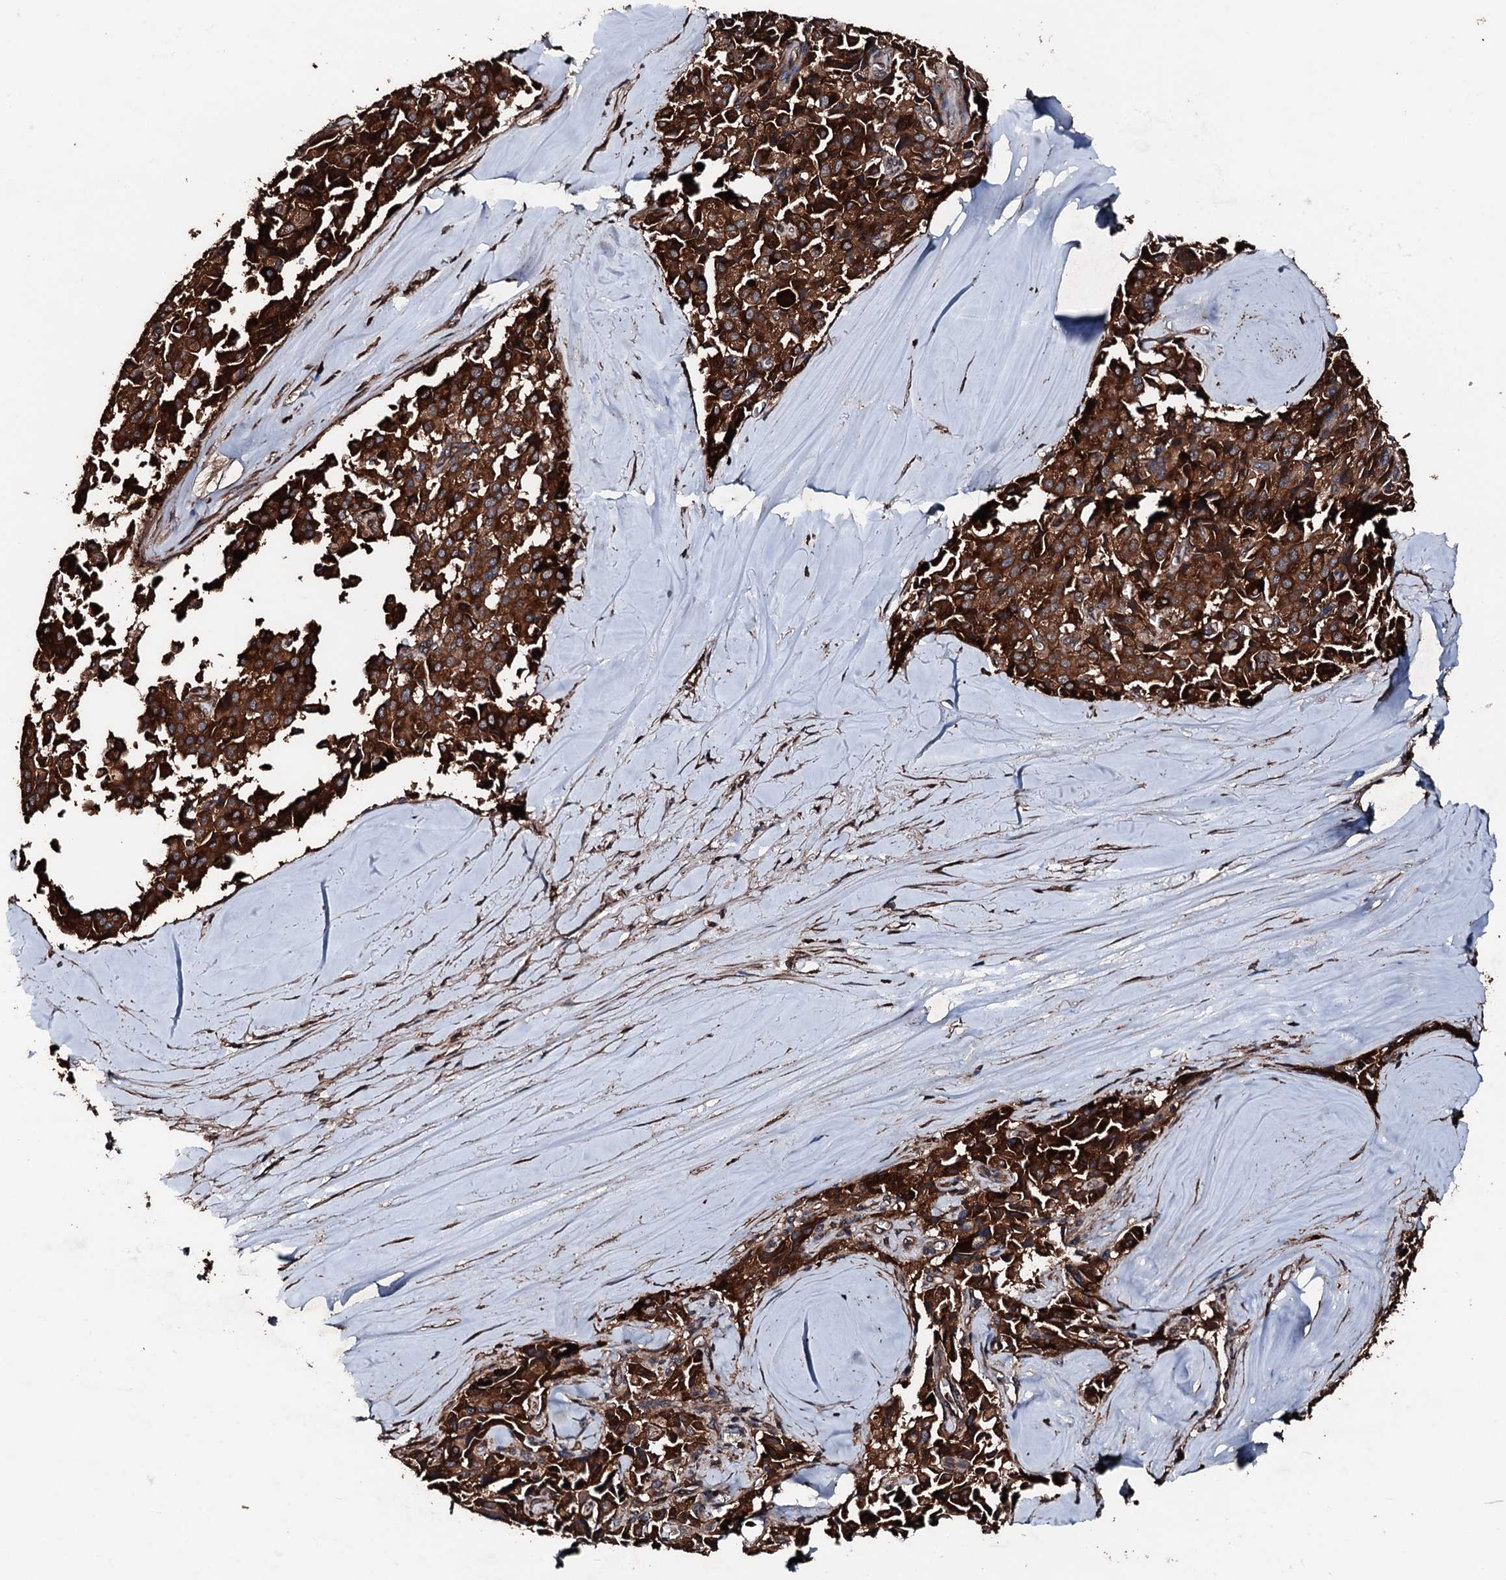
{"staining": {"intensity": "strong", "quantity": ">75%", "location": "cytoplasmic/membranous"}, "tissue": "pancreatic cancer", "cell_type": "Tumor cells", "image_type": "cancer", "snomed": [{"axis": "morphology", "description": "Adenocarcinoma, NOS"}, {"axis": "topography", "description": "Pancreas"}], "caption": "Immunohistochemistry (IHC) image of human adenocarcinoma (pancreatic) stained for a protein (brown), which demonstrates high levels of strong cytoplasmic/membranous positivity in approximately >75% of tumor cells.", "gene": "KIF18A", "patient": {"sex": "male", "age": 65}}